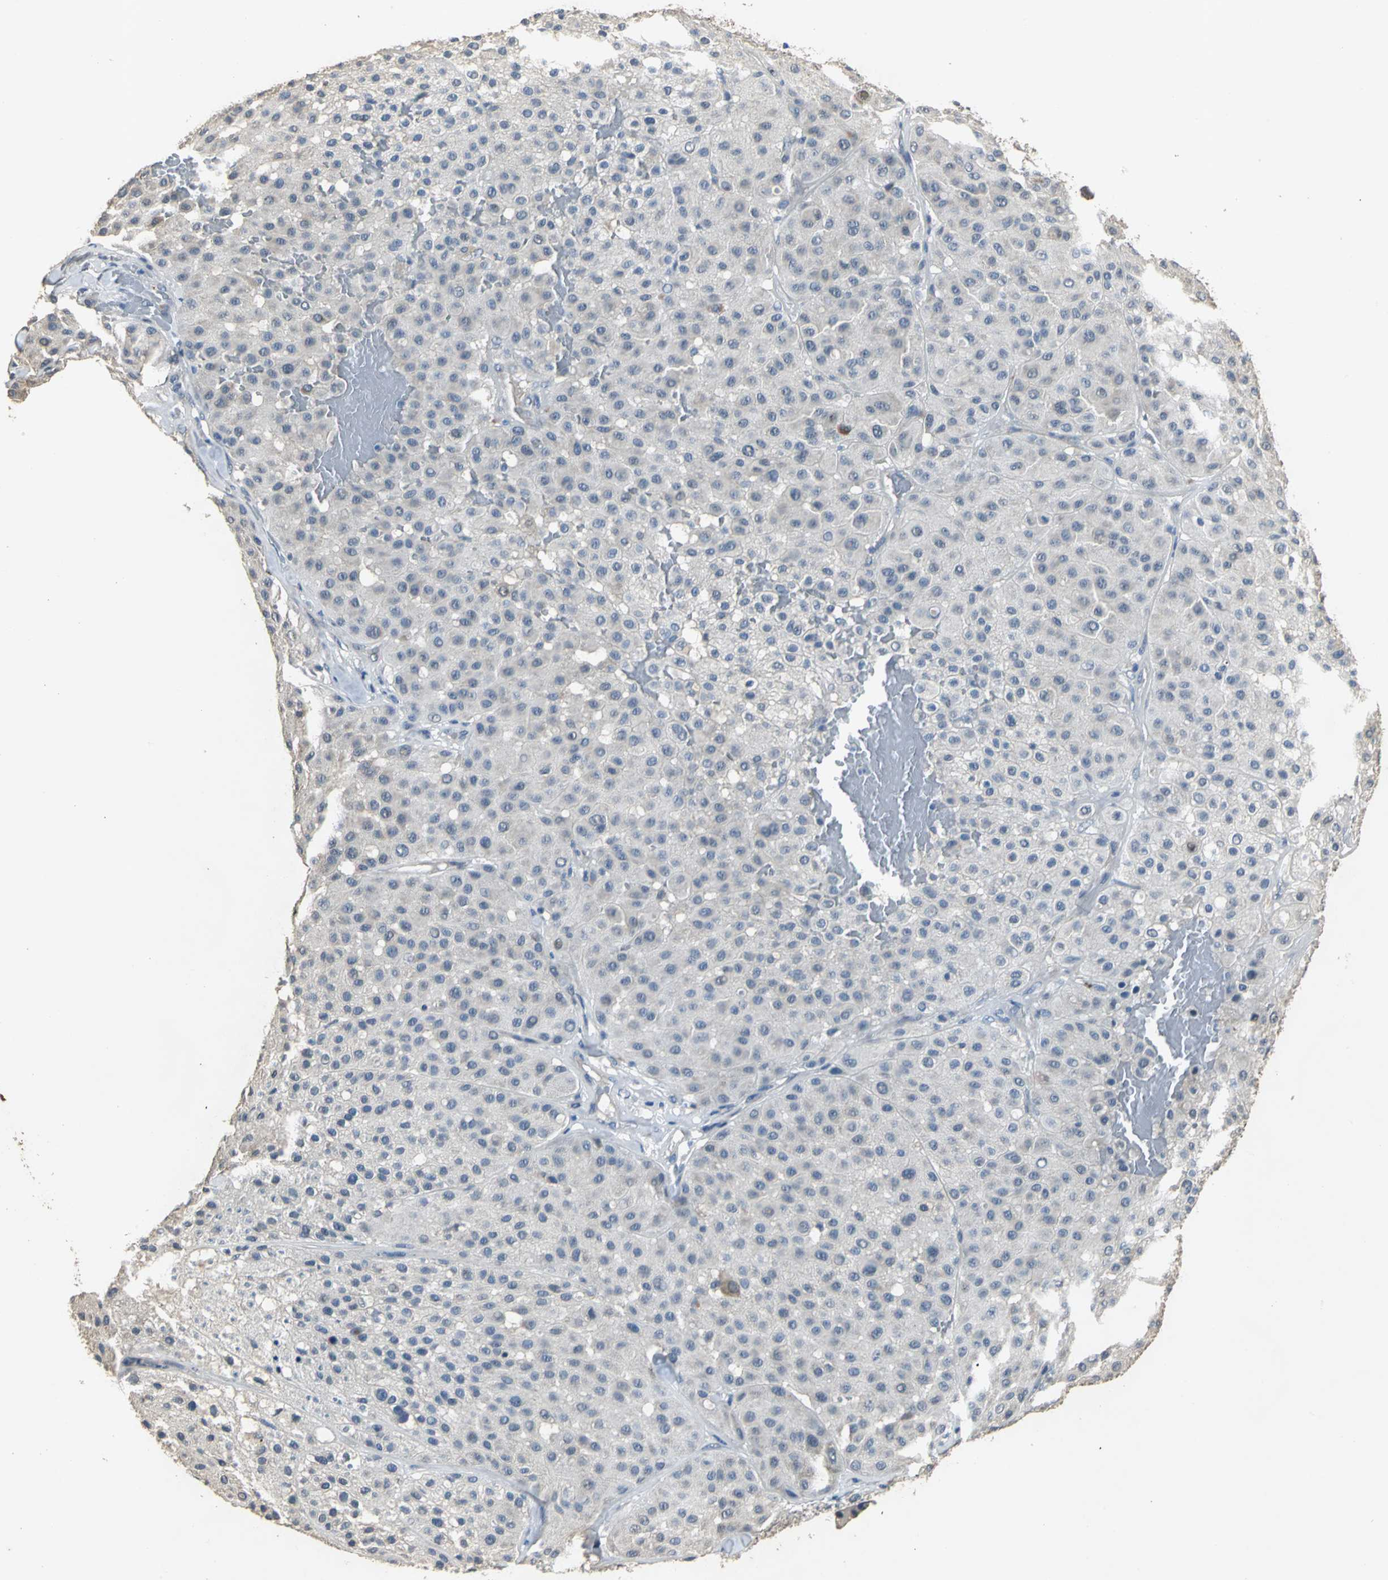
{"staining": {"intensity": "negative", "quantity": "none", "location": "none"}, "tissue": "melanoma", "cell_type": "Tumor cells", "image_type": "cancer", "snomed": [{"axis": "morphology", "description": "Normal tissue, NOS"}, {"axis": "morphology", "description": "Malignant melanoma, Metastatic site"}, {"axis": "topography", "description": "Skin"}], "caption": "A photomicrograph of melanoma stained for a protein displays no brown staining in tumor cells.", "gene": "OCLN", "patient": {"sex": "male", "age": 41}}